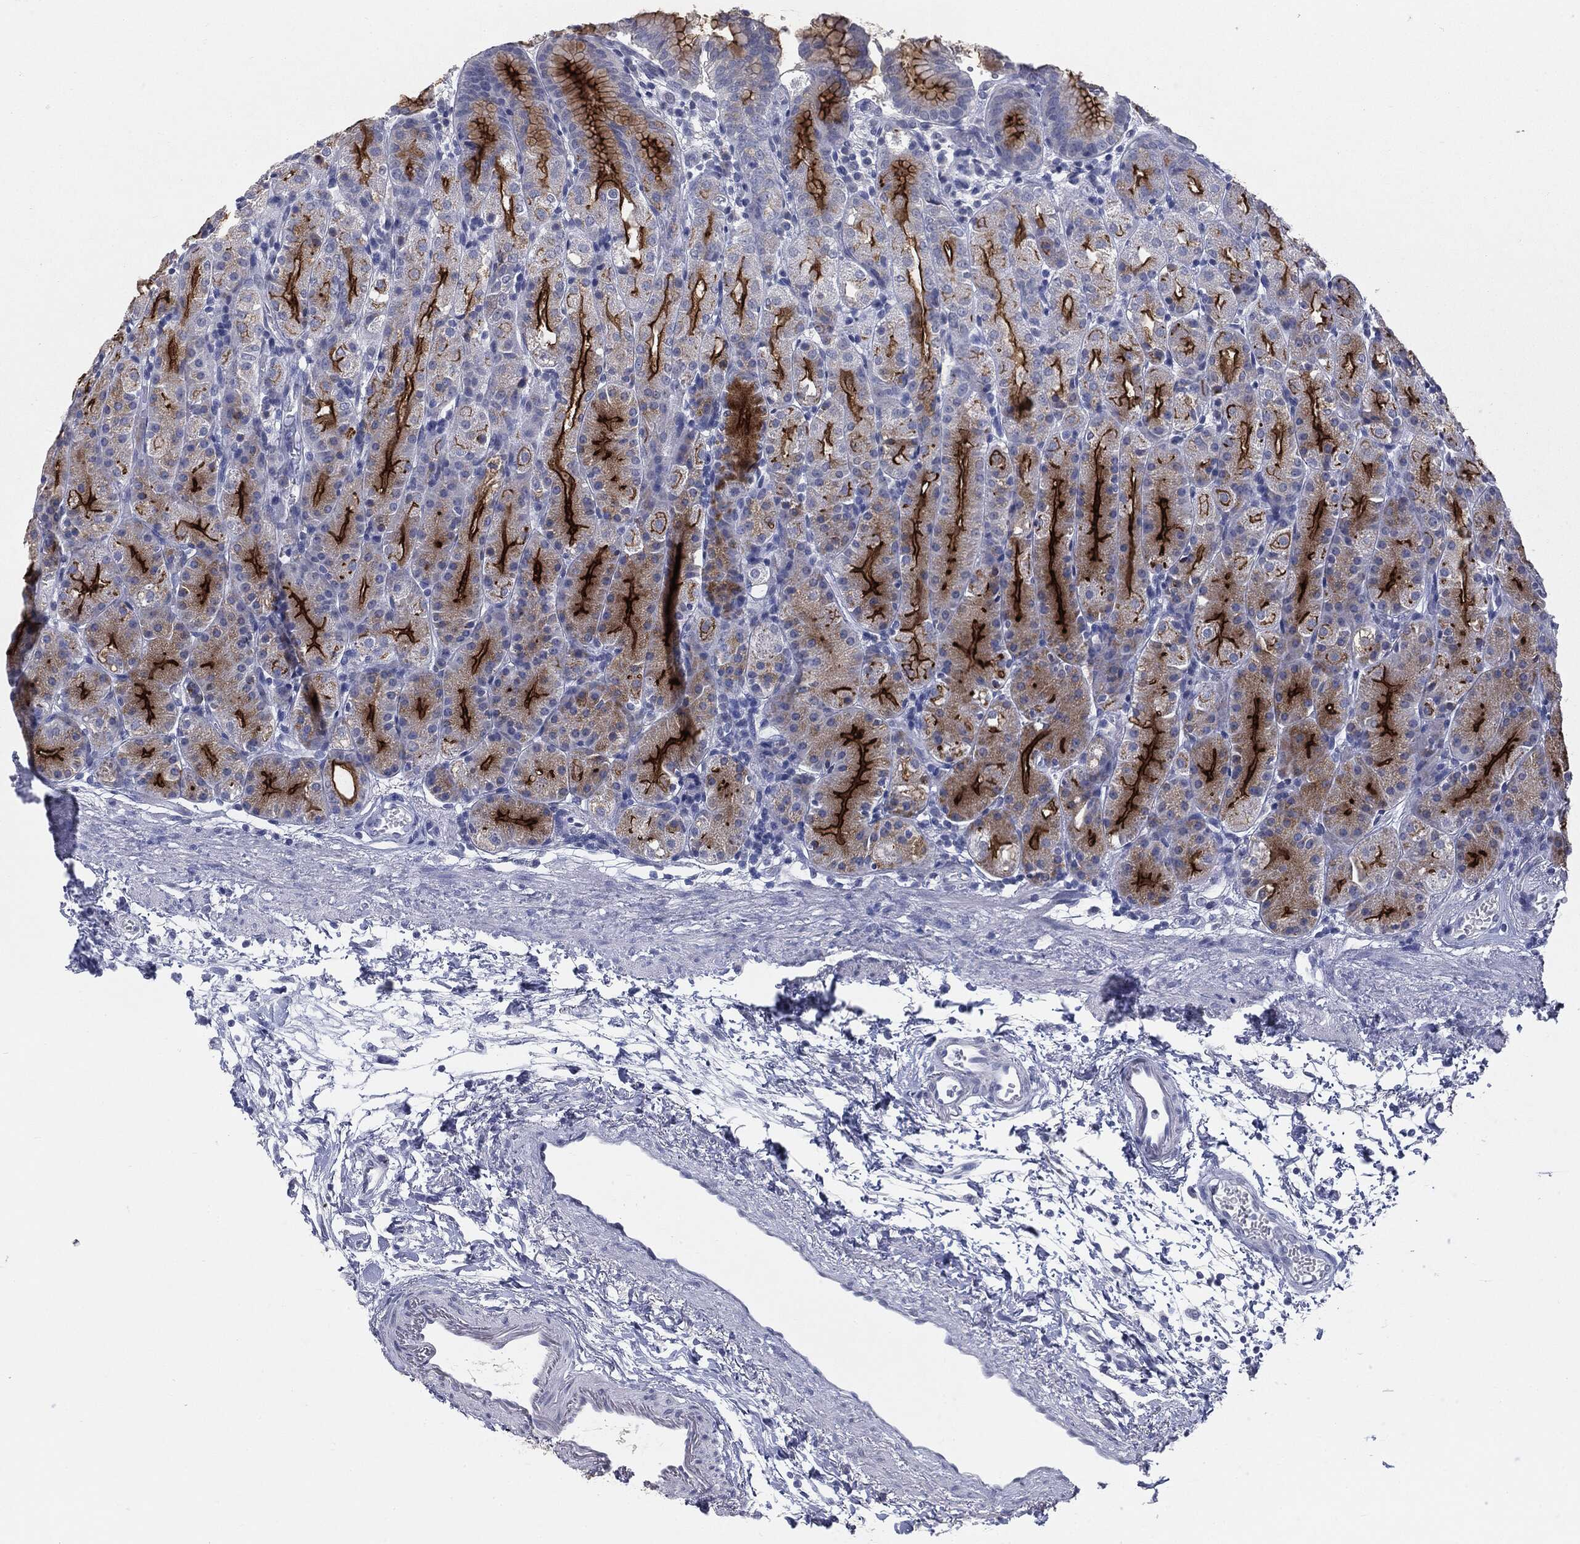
{"staining": {"intensity": "strong", "quantity": "25%-75%", "location": "cytoplasmic/membranous"}, "tissue": "stomach", "cell_type": "Glandular cells", "image_type": "normal", "snomed": [{"axis": "morphology", "description": "Normal tissue, NOS"}, {"axis": "morphology", "description": "Adenocarcinoma, NOS"}, {"axis": "topography", "description": "Stomach"}], "caption": "An immunohistochemistry micrograph of unremarkable tissue is shown. Protein staining in brown highlights strong cytoplasmic/membranous positivity in stomach within glandular cells. The protein is stained brown, and the nuclei are stained in blue (DAB (3,3'-diaminobenzidine) IHC with brightfield microscopy, high magnification).", "gene": "MUC1", "patient": {"sex": "female", "age": 81}}